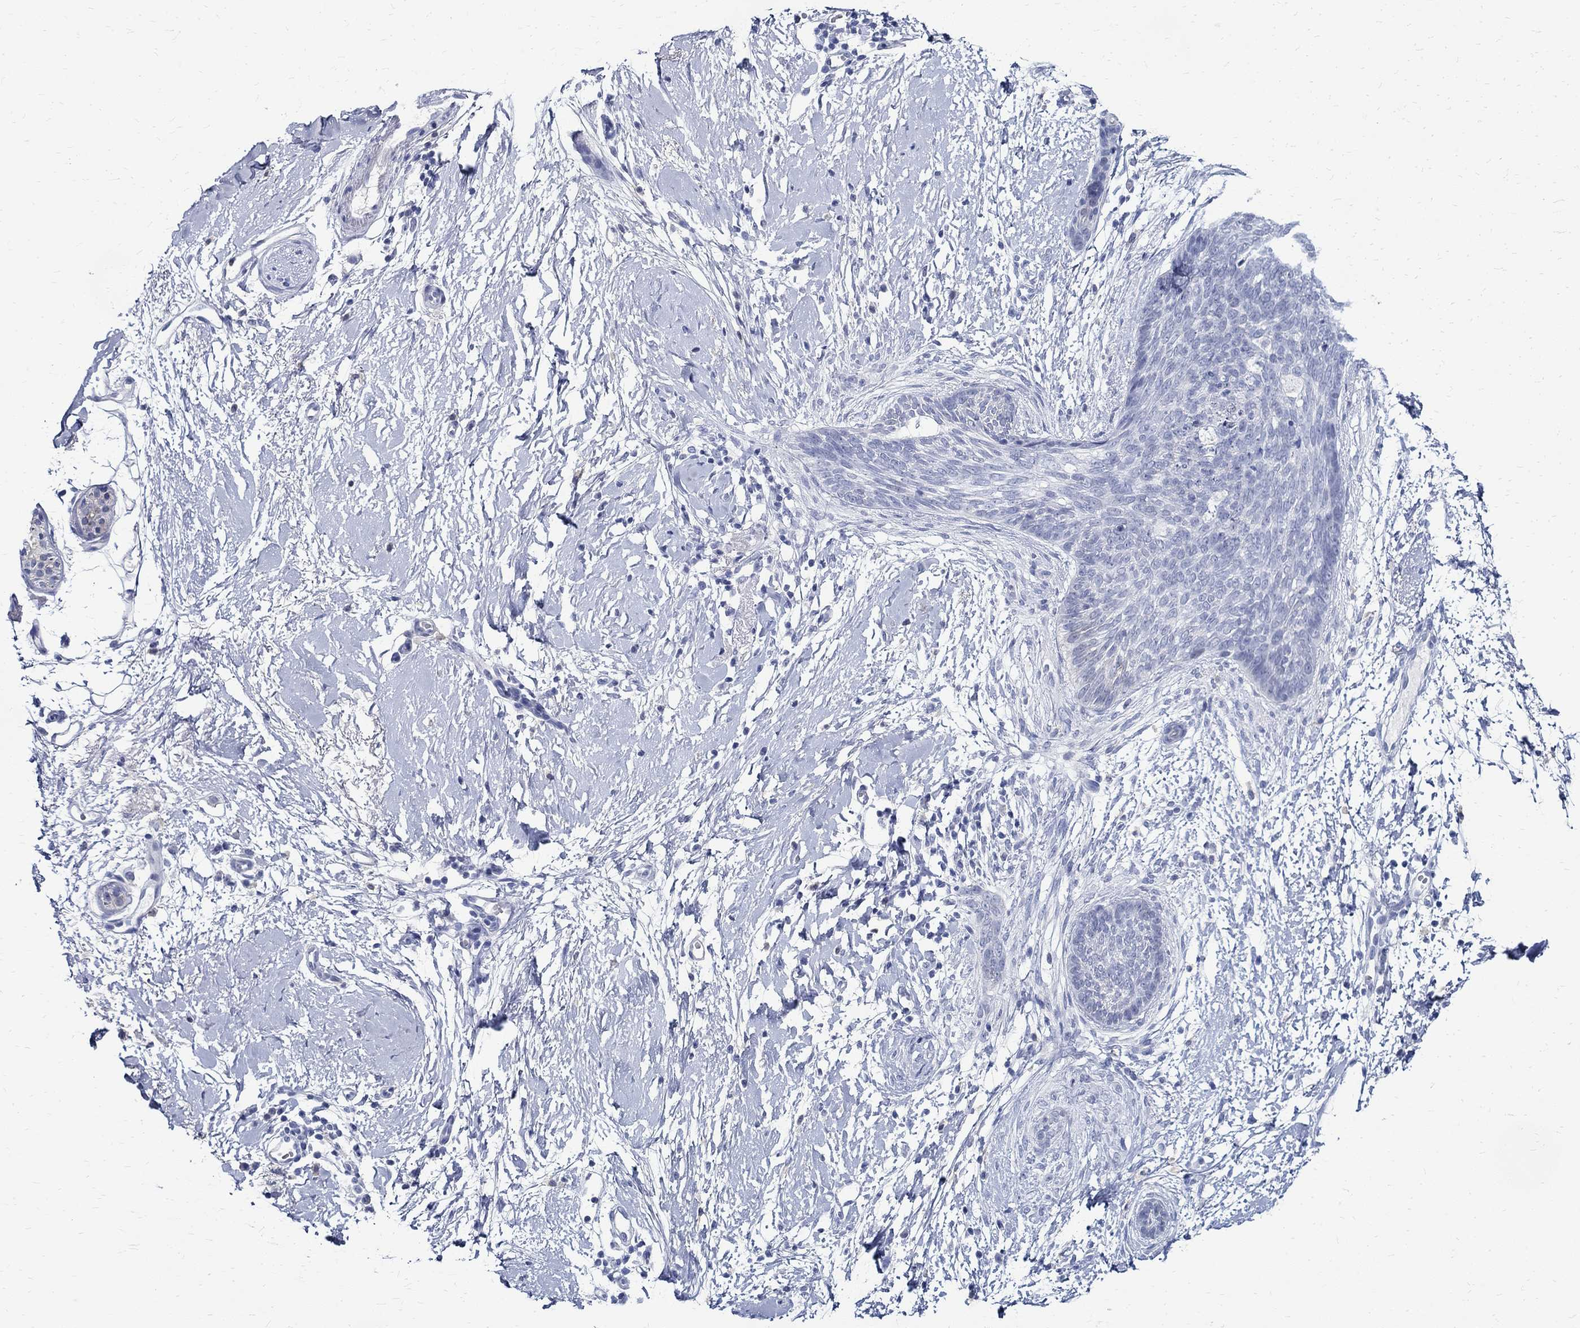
{"staining": {"intensity": "negative", "quantity": "none", "location": "none"}, "tissue": "skin cancer", "cell_type": "Tumor cells", "image_type": "cancer", "snomed": [{"axis": "morphology", "description": "Normal tissue, NOS"}, {"axis": "morphology", "description": "Basal cell carcinoma"}, {"axis": "topography", "description": "Skin"}], "caption": "Human basal cell carcinoma (skin) stained for a protein using IHC demonstrates no staining in tumor cells.", "gene": "BSPRY", "patient": {"sex": "male", "age": 84}}